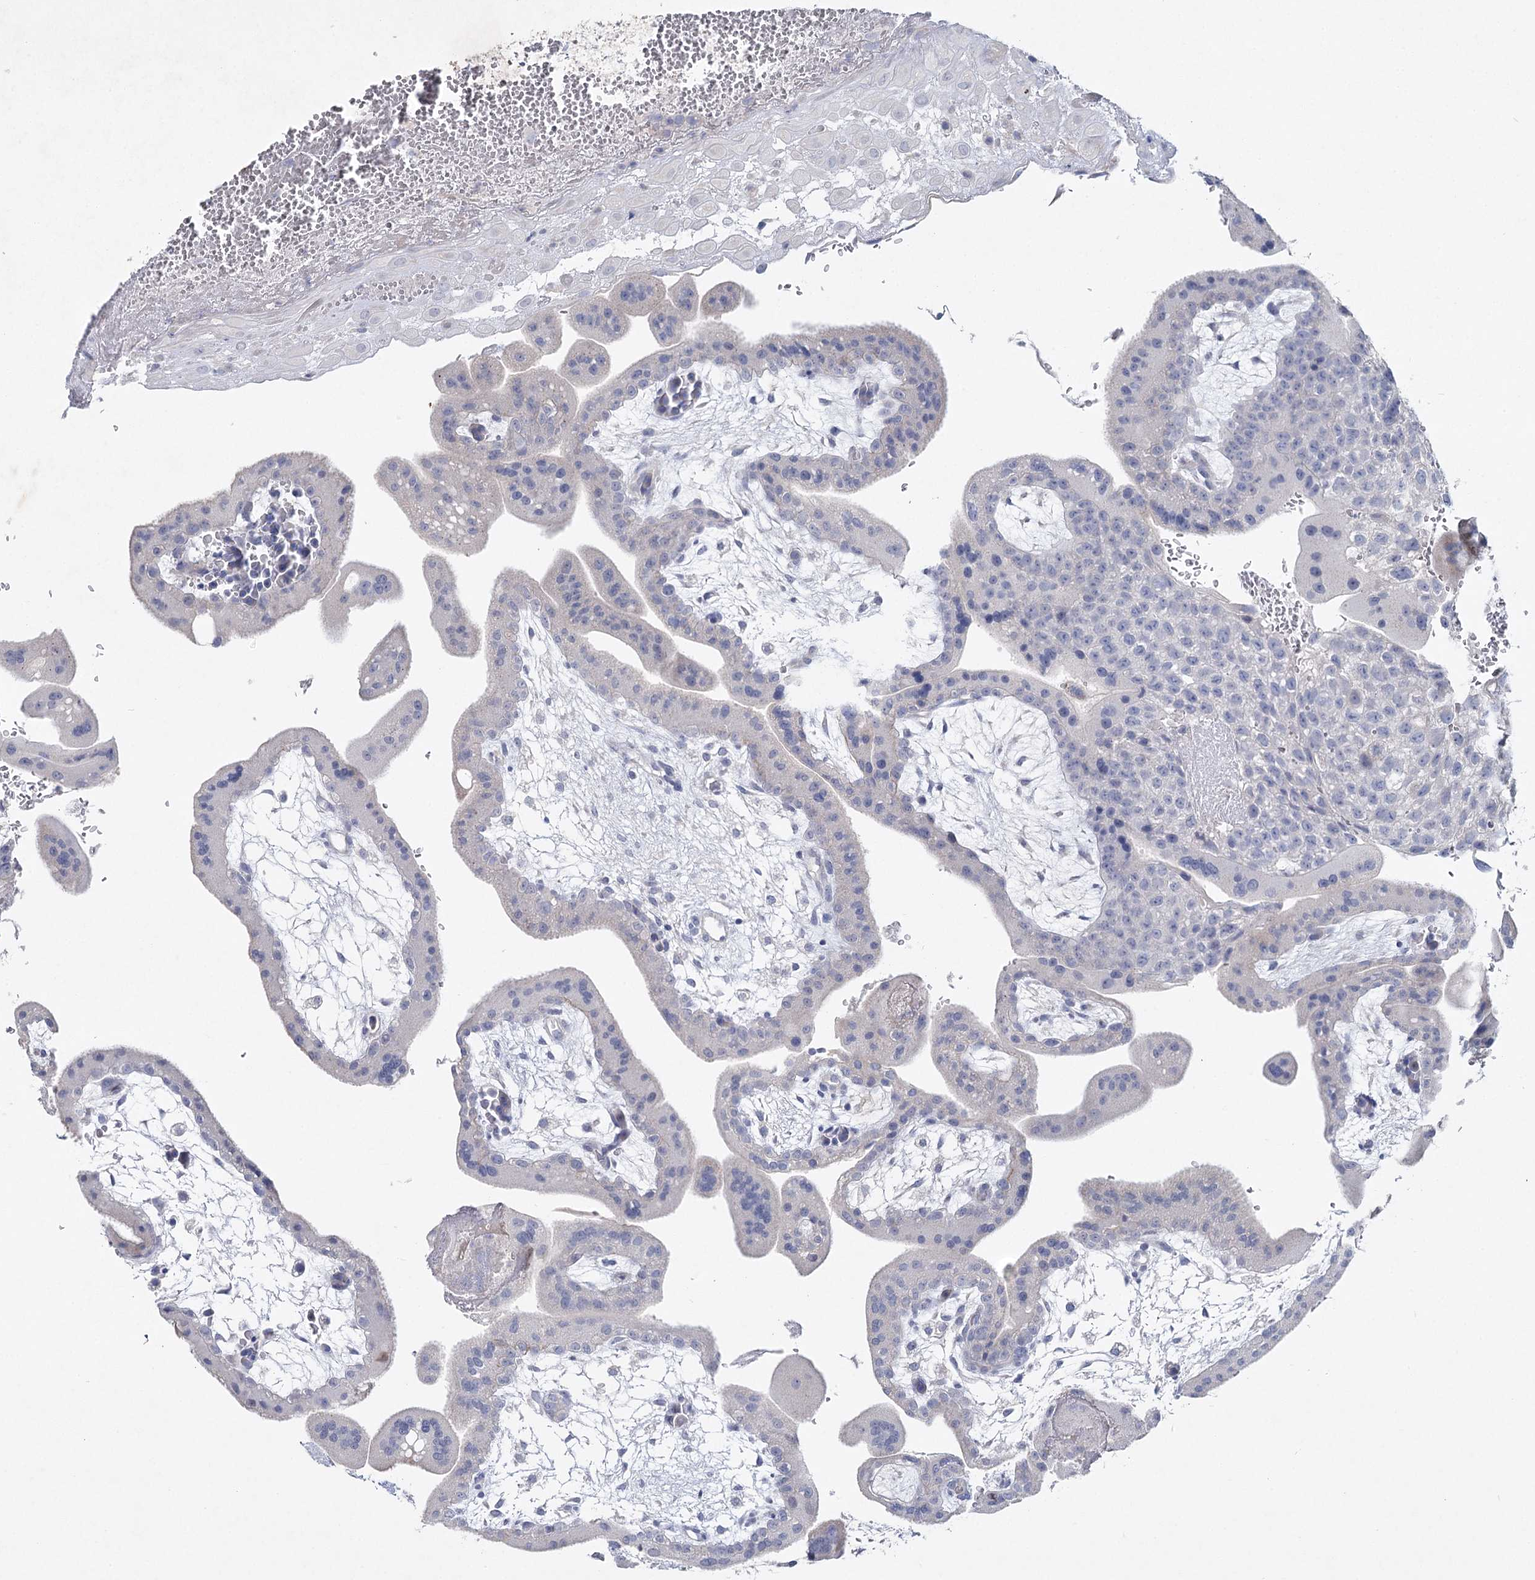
{"staining": {"intensity": "negative", "quantity": "none", "location": "none"}, "tissue": "placenta", "cell_type": "Decidual cells", "image_type": "normal", "snomed": [{"axis": "morphology", "description": "Normal tissue, NOS"}, {"axis": "topography", "description": "Placenta"}], "caption": "Decidual cells are negative for protein expression in benign human placenta. (Brightfield microscopy of DAB immunohistochemistry at high magnification).", "gene": "MAP3K13", "patient": {"sex": "female", "age": 35}}